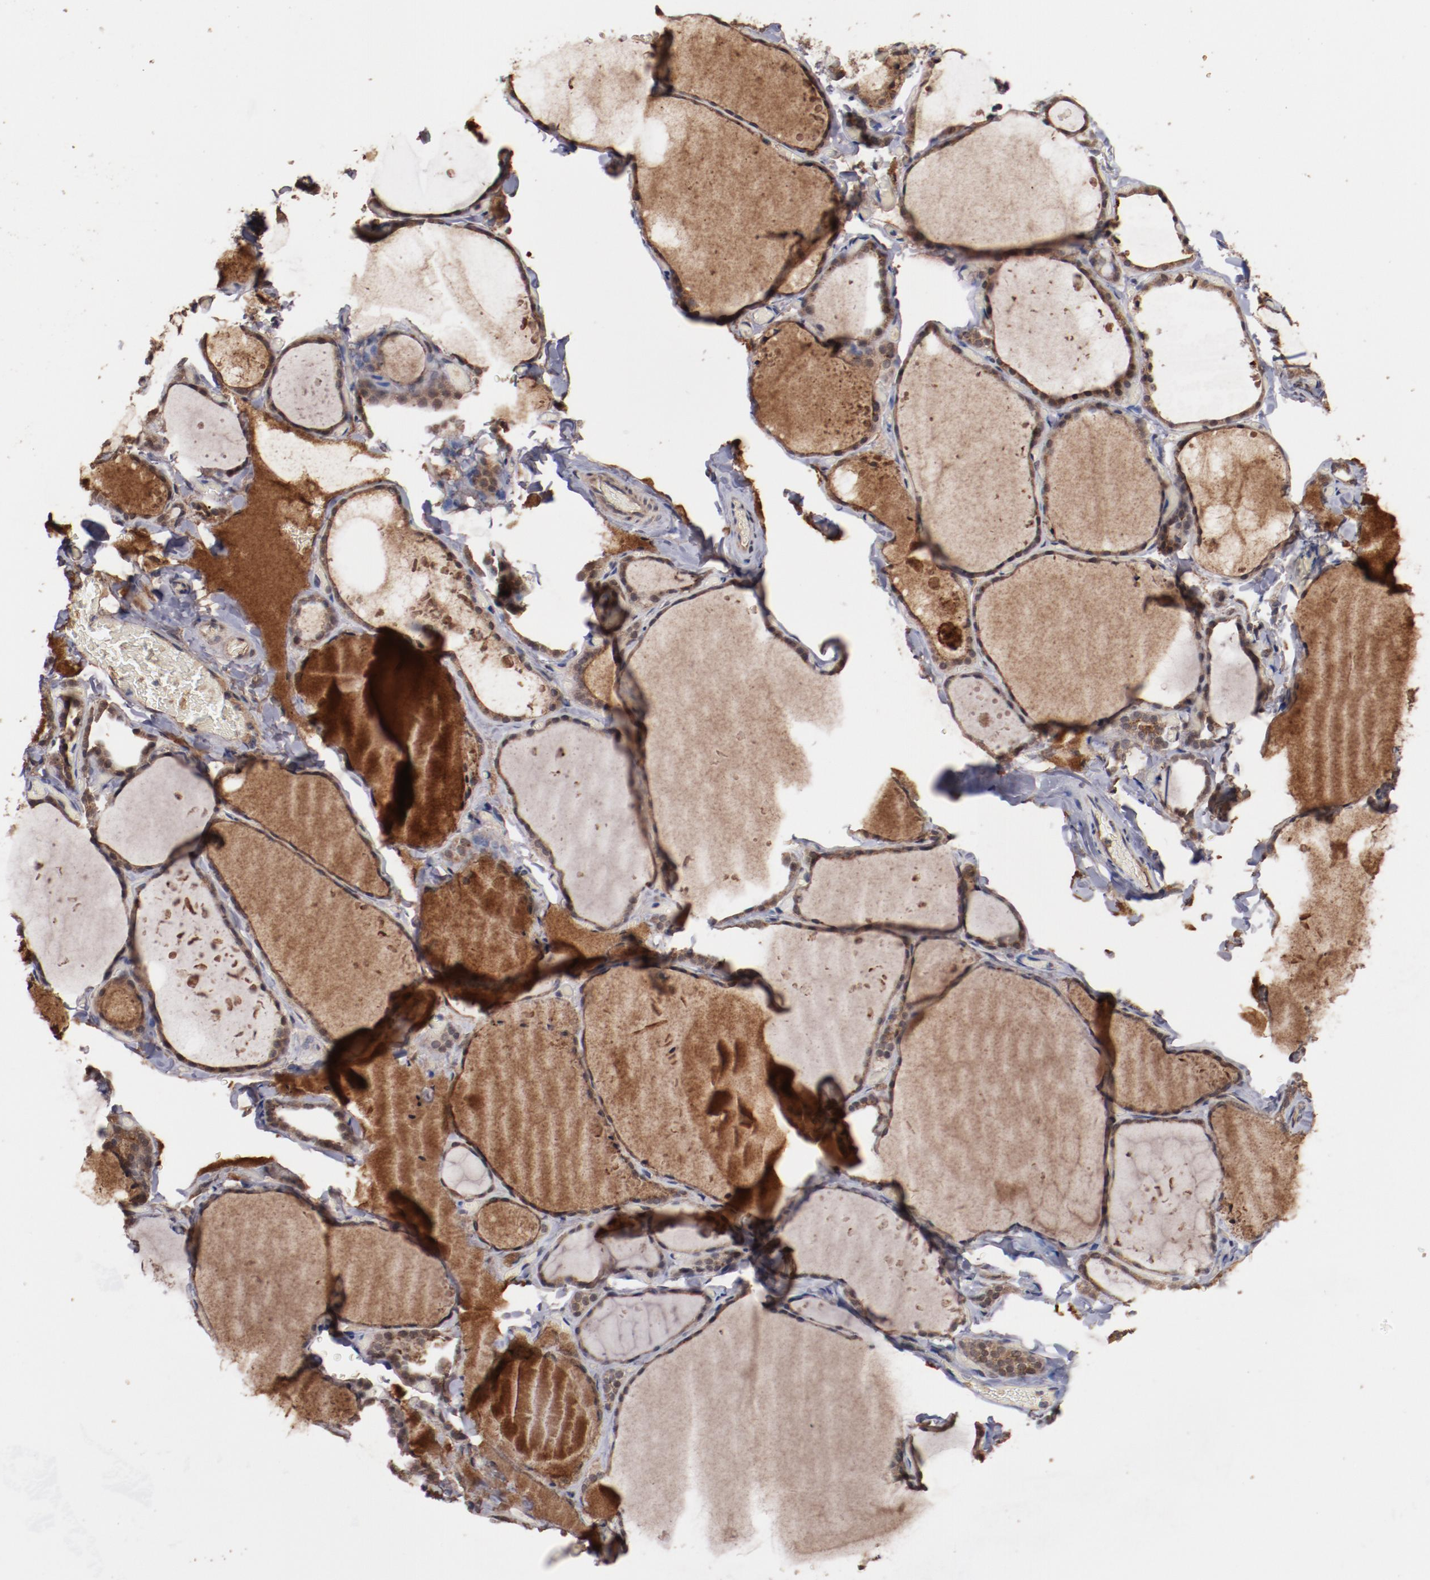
{"staining": {"intensity": "moderate", "quantity": ">75%", "location": "cytoplasmic/membranous"}, "tissue": "thyroid gland", "cell_type": "Glandular cells", "image_type": "normal", "snomed": [{"axis": "morphology", "description": "Normal tissue, NOS"}, {"axis": "topography", "description": "Thyroid gland"}], "caption": "Thyroid gland stained with DAB (3,3'-diaminobenzidine) immunohistochemistry shows medium levels of moderate cytoplasmic/membranous positivity in approximately >75% of glandular cells.", "gene": "TENM1", "patient": {"sex": "female", "age": 22}}